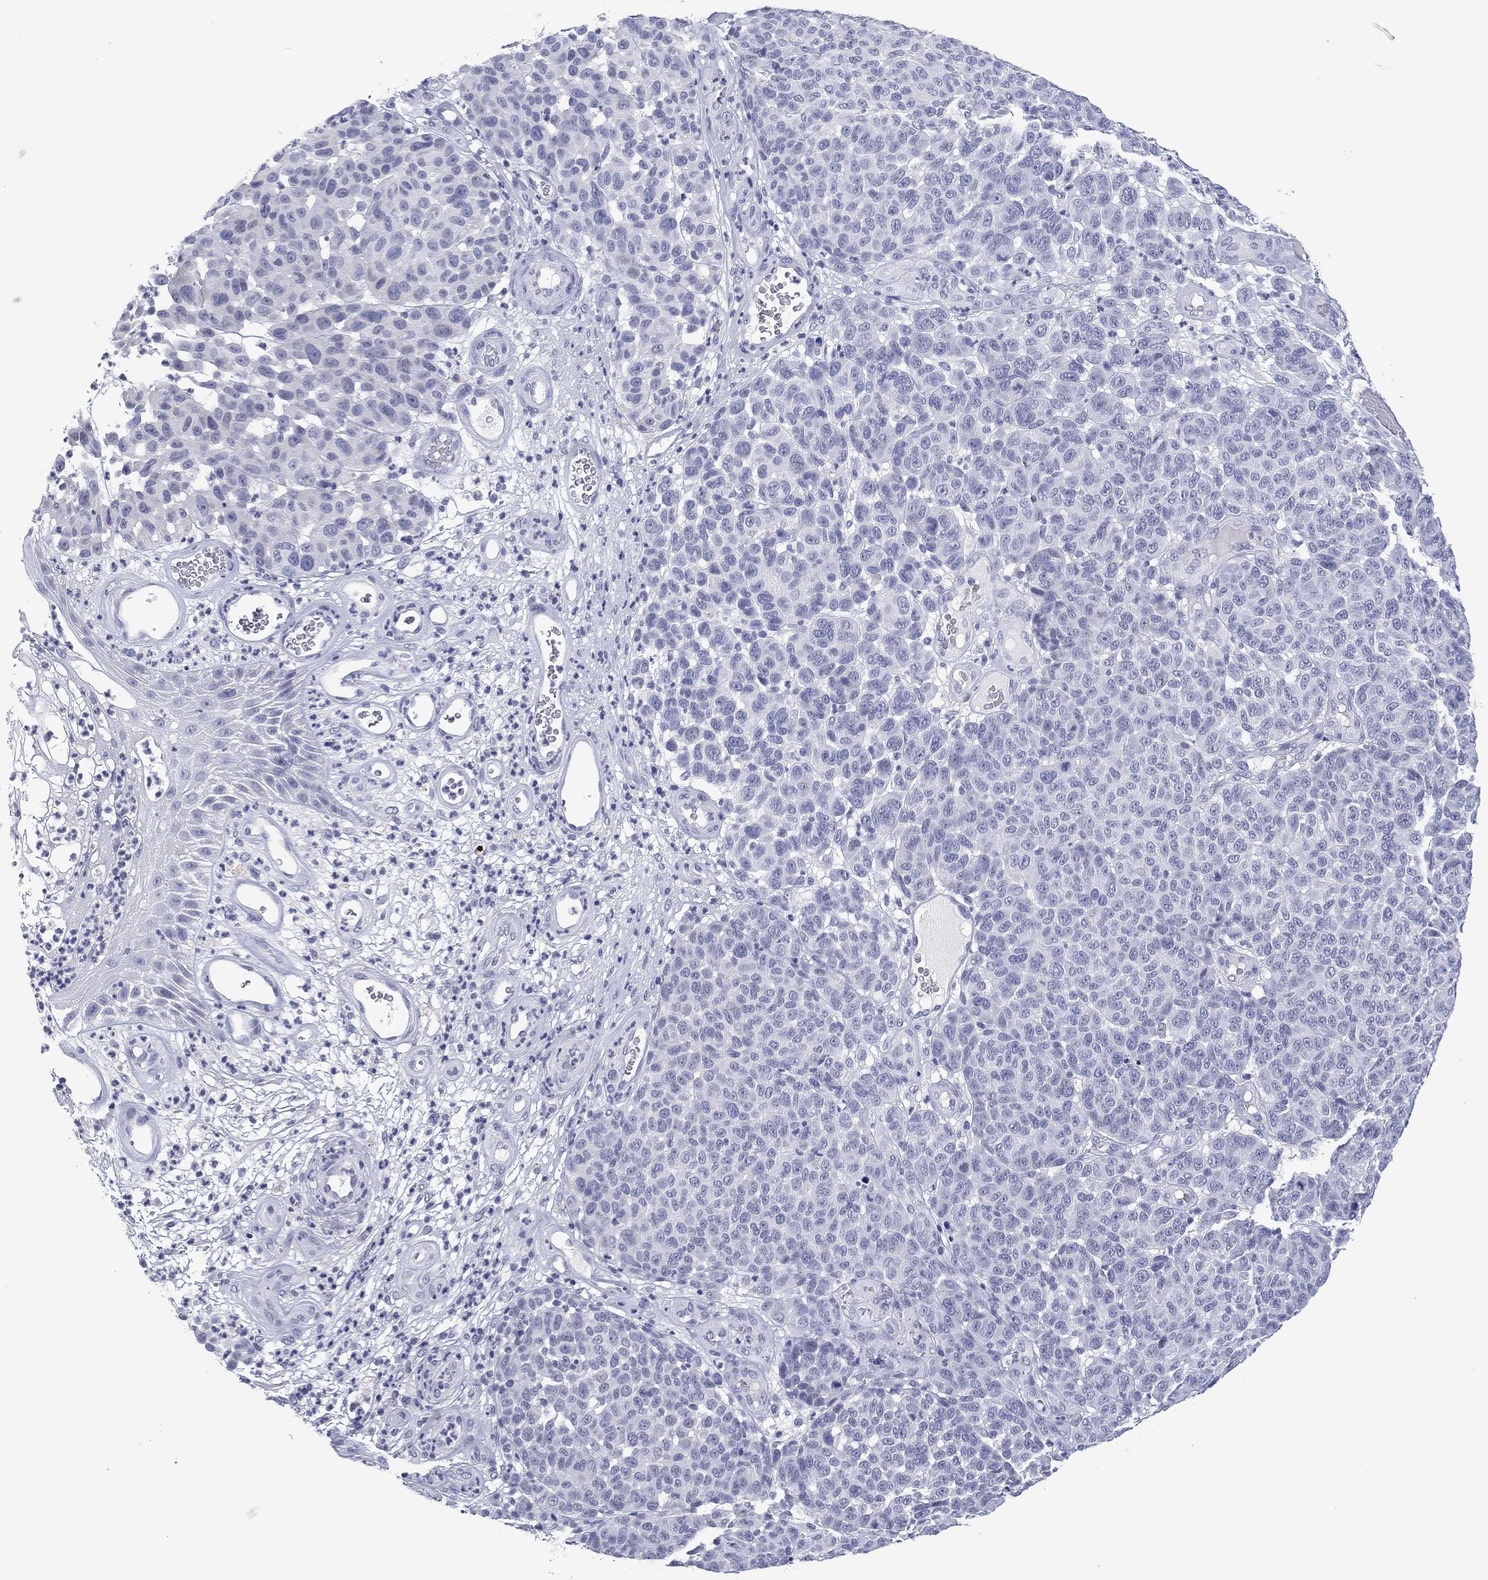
{"staining": {"intensity": "negative", "quantity": "none", "location": "none"}, "tissue": "melanoma", "cell_type": "Tumor cells", "image_type": "cancer", "snomed": [{"axis": "morphology", "description": "Malignant melanoma, NOS"}, {"axis": "topography", "description": "Skin"}], "caption": "A high-resolution micrograph shows IHC staining of malignant melanoma, which reveals no significant expression in tumor cells.", "gene": "UTF1", "patient": {"sex": "male", "age": 59}}